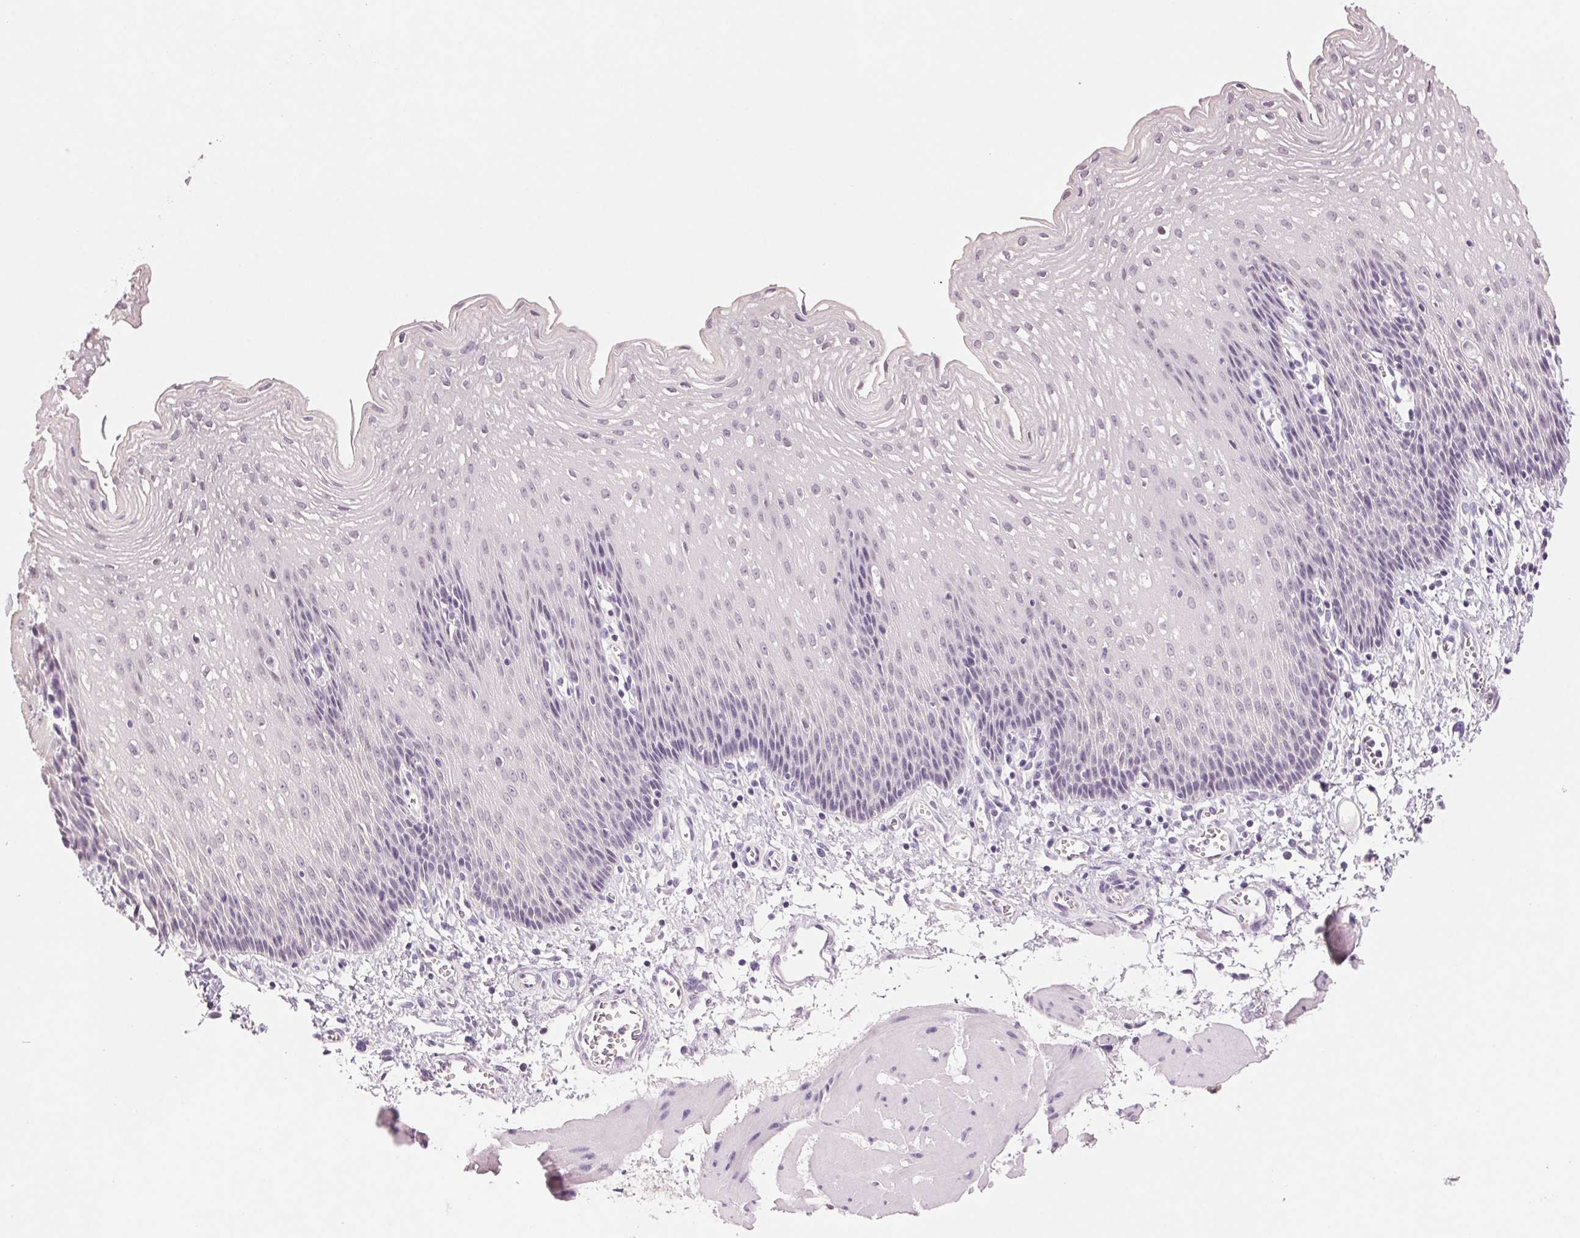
{"staining": {"intensity": "negative", "quantity": "none", "location": "none"}, "tissue": "esophagus", "cell_type": "Squamous epithelial cells", "image_type": "normal", "snomed": [{"axis": "morphology", "description": "Normal tissue, NOS"}, {"axis": "topography", "description": "Esophagus"}], "caption": "A photomicrograph of human esophagus is negative for staining in squamous epithelial cells. Brightfield microscopy of immunohistochemistry stained with DAB (3,3'-diaminobenzidine) (brown) and hematoxylin (blue), captured at high magnification.", "gene": "MPO", "patient": {"sex": "female", "age": 64}}